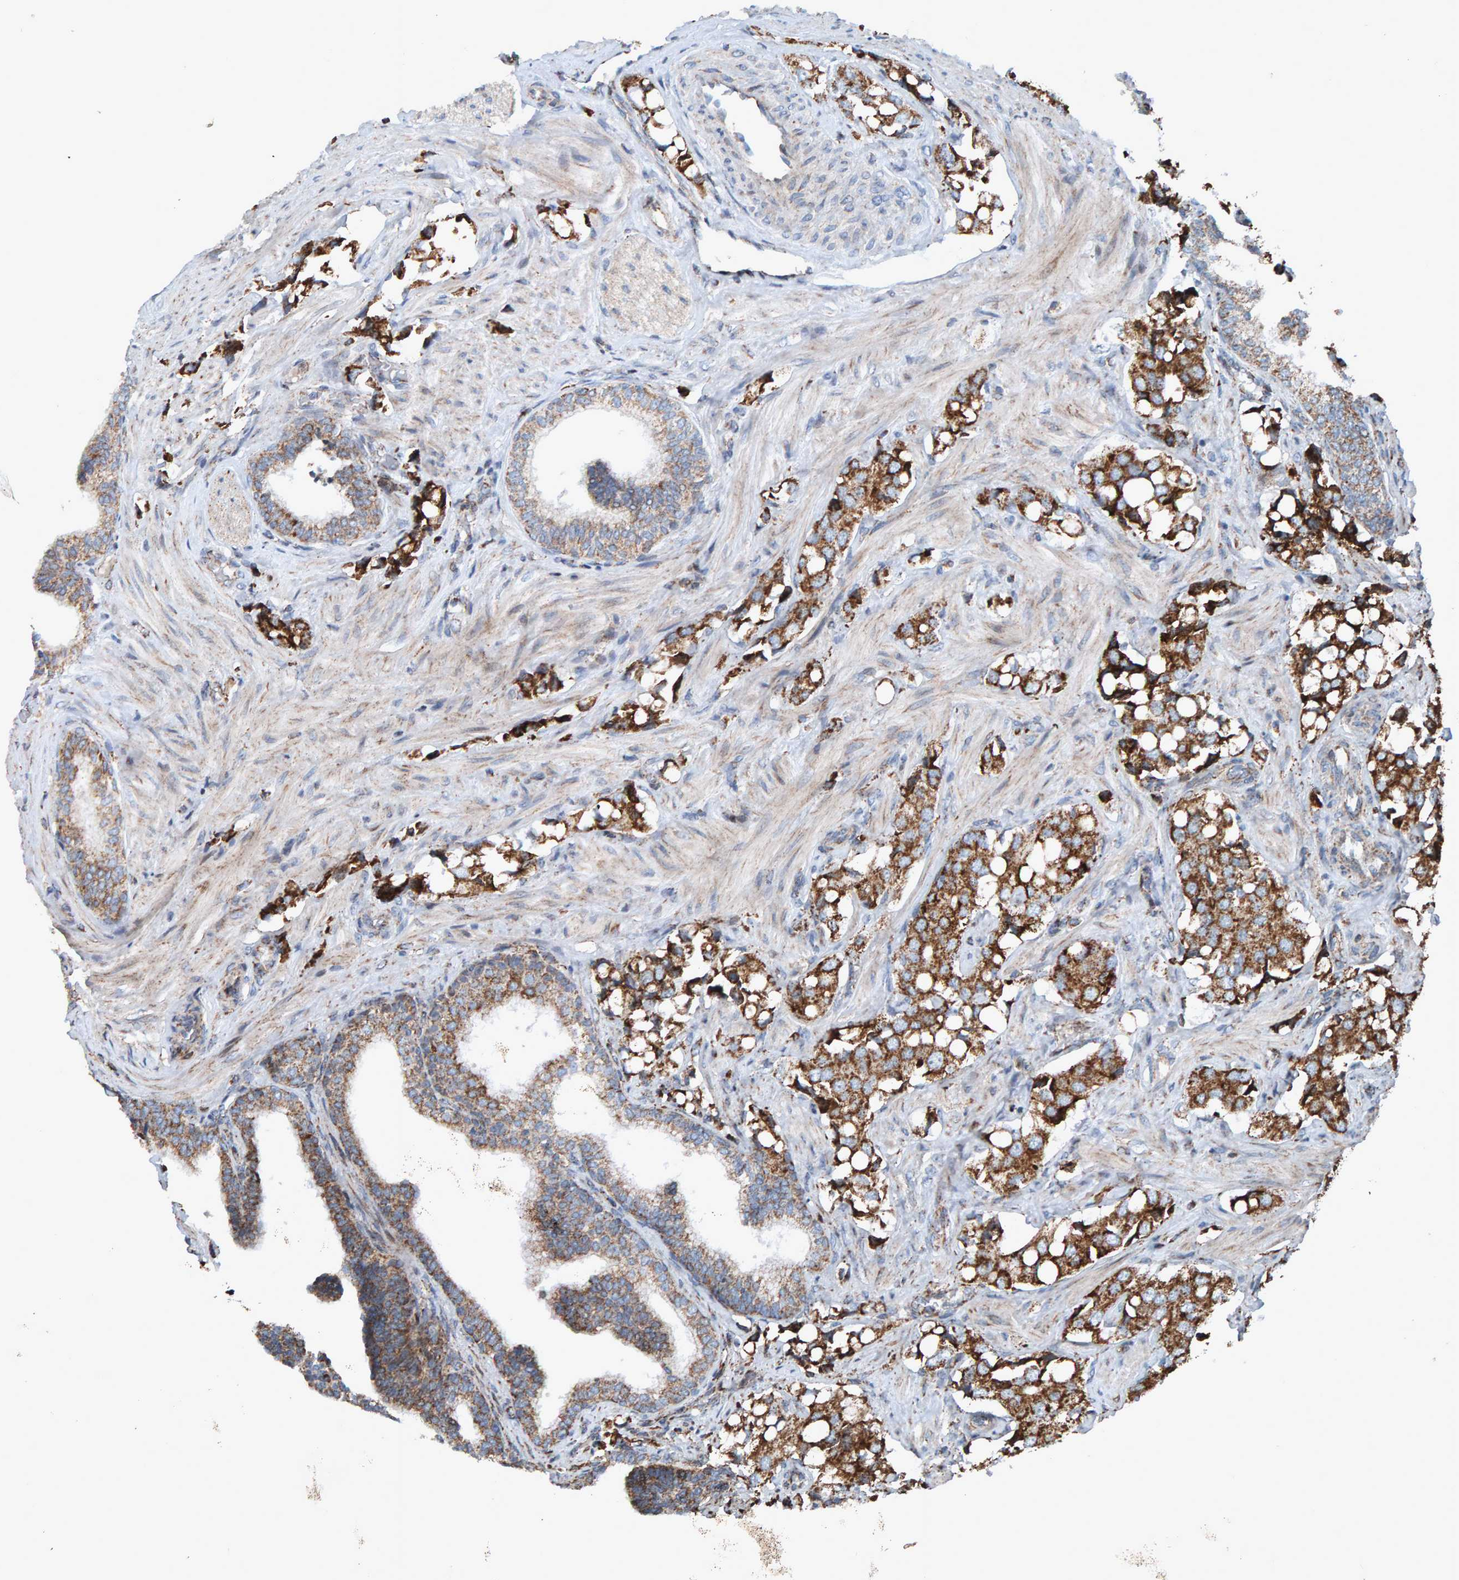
{"staining": {"intensity": "strong", "quantity": ">75%", "location": "cytoplasmic/membranous"}, "tissue": "prostate cancer", "cell_type": "Tumor cells", "image_type": "cancer", "snomed": [{"axis": "morphology", "description": "Adenocarcinoma, High grade"}, {"axis": "topography", "description": "Prostate"}], "caption": "DAB immunohistochemical staining of prostate cancer demonstrates strong cytoplasmic/membranous protein positivity in approximately >75% of tumor cells.", "gene": "ZNF48", "patient": {"sex": "male", "age": 52}}